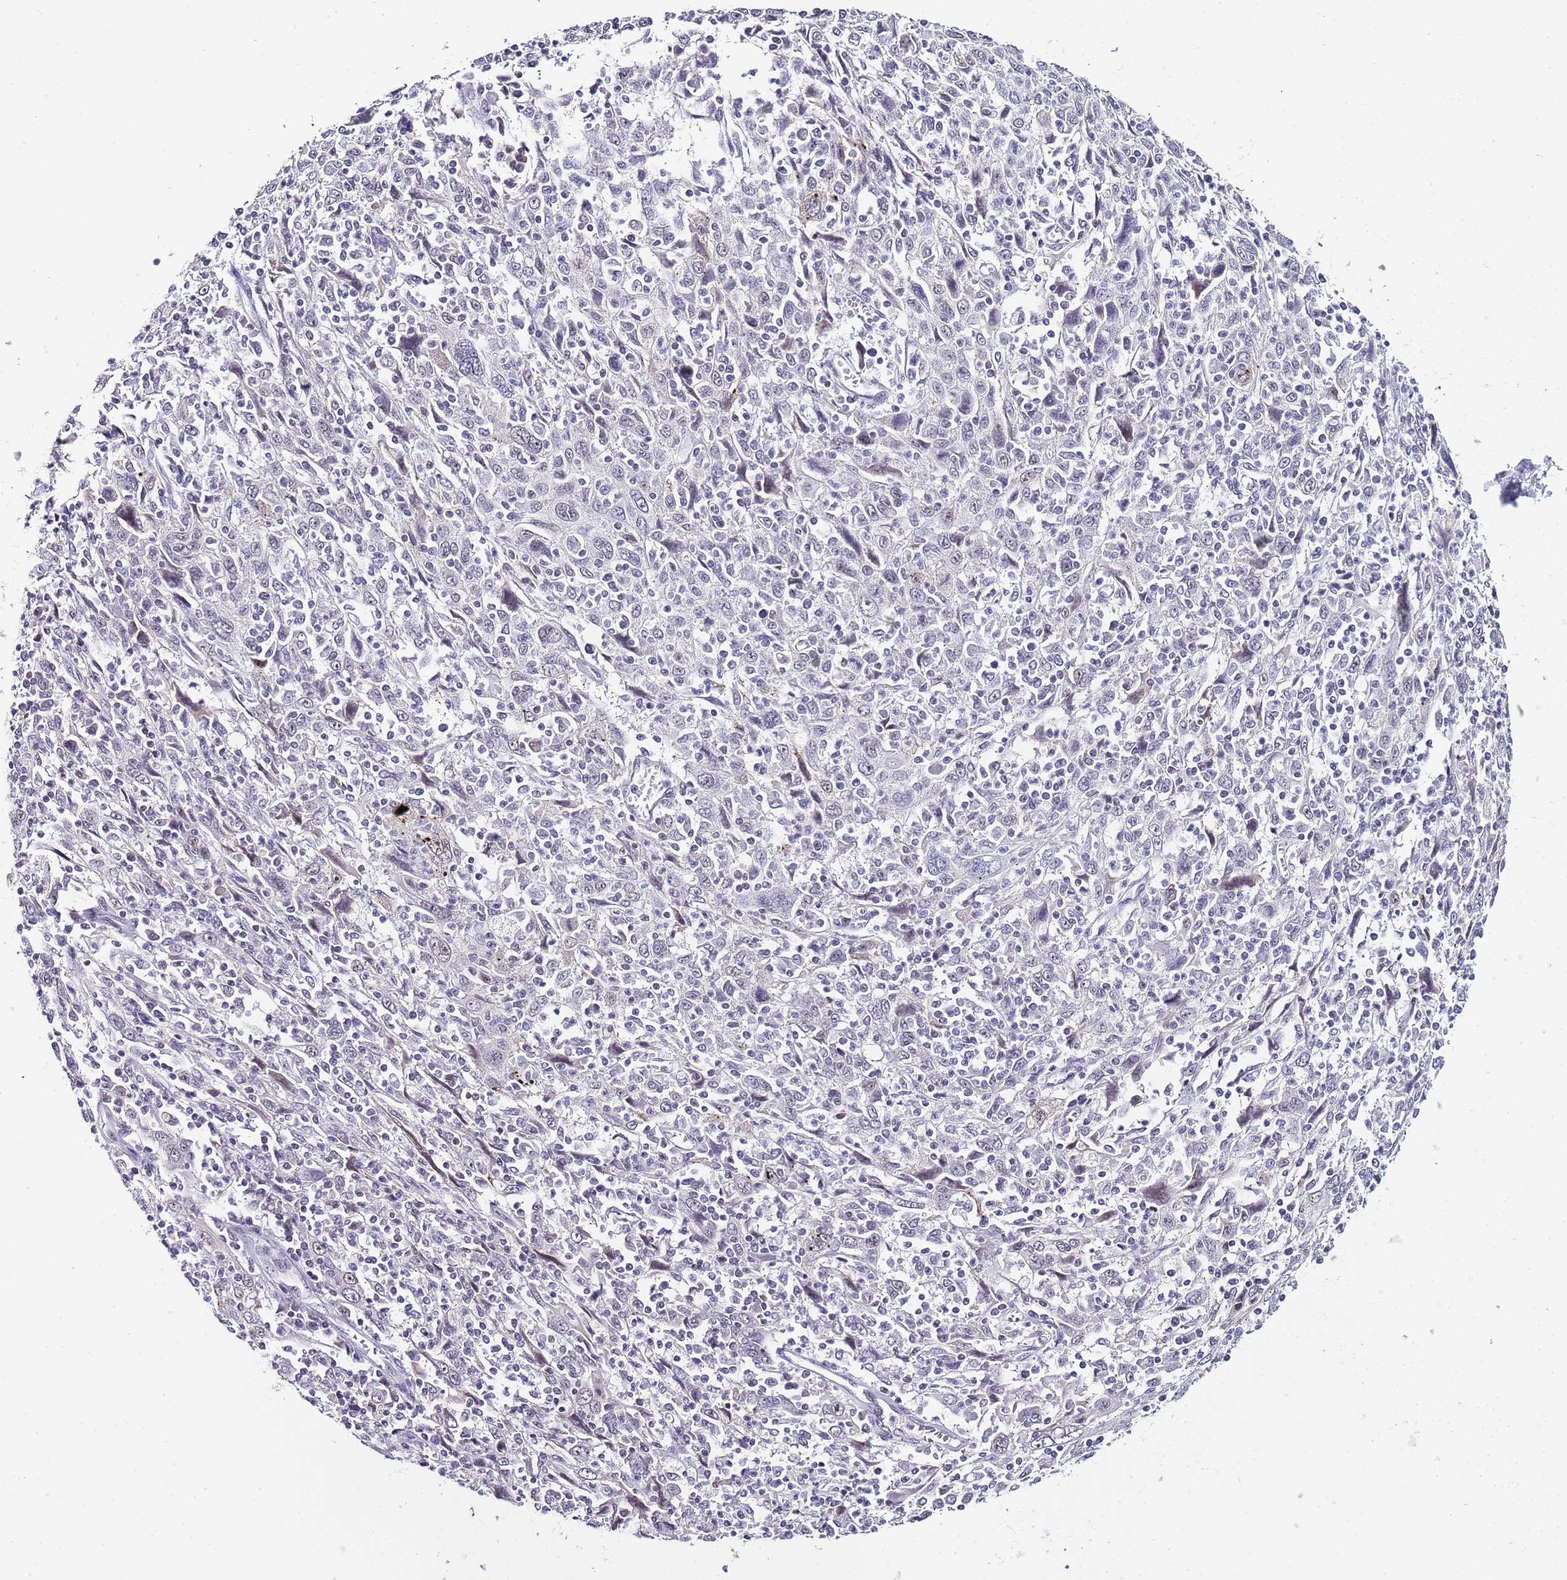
{"staining": {"intensity": "negative", "quantity": "none", "location": "none"}, "tissue": "cervical cancer", "cell_type": "Tumor cells", "image_type": "cancer", "snomed": [{"axis": "morphology", "description": "Squamous cell carcinoma, NOS"}, {"axis": "topography", "description": "Cervix"}], "caption": "Tumor cells are negative for brown protein staining in squamous cell carcinoma (cervical).", "gene": "NOP56", "patient": {"sex": "female", "age": 46}}